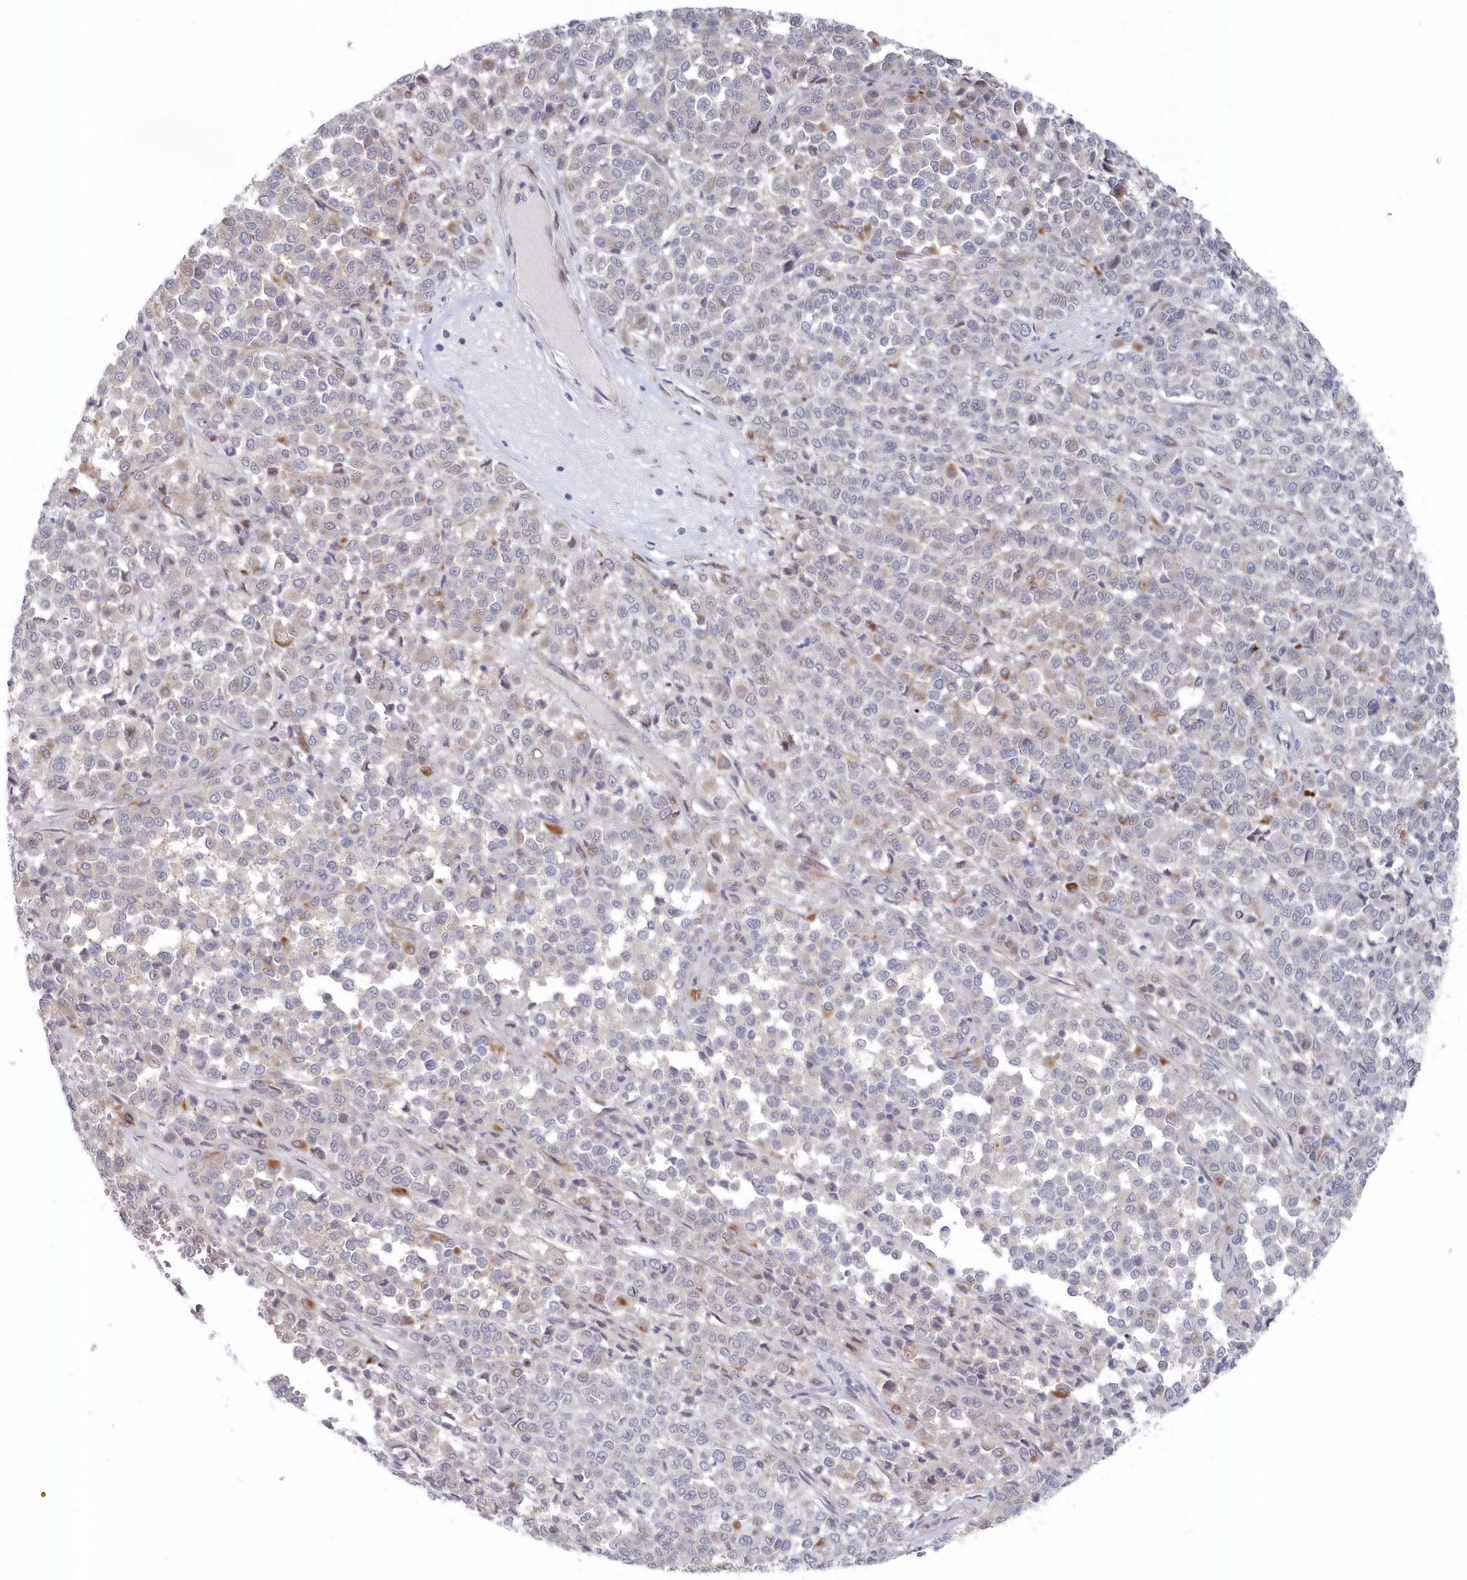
{"staining": {"intensity": "negative", "quantity": "none", "location": "none"}, "tissue": "melanoma", "cell_type": "Tumor cells", "image_type": "cancer", "snomed": [{"axis": "morphology", "description": "Malignant melanoma, Metastatic site"}, {"axis": "topography", "description": "Pancreas"}], "caption": "This is an IHC image of human melanoma. There is no staining in tumor cells.", "gene": "KIAA1586", "patient": {"sex": "female", "age": 30}}